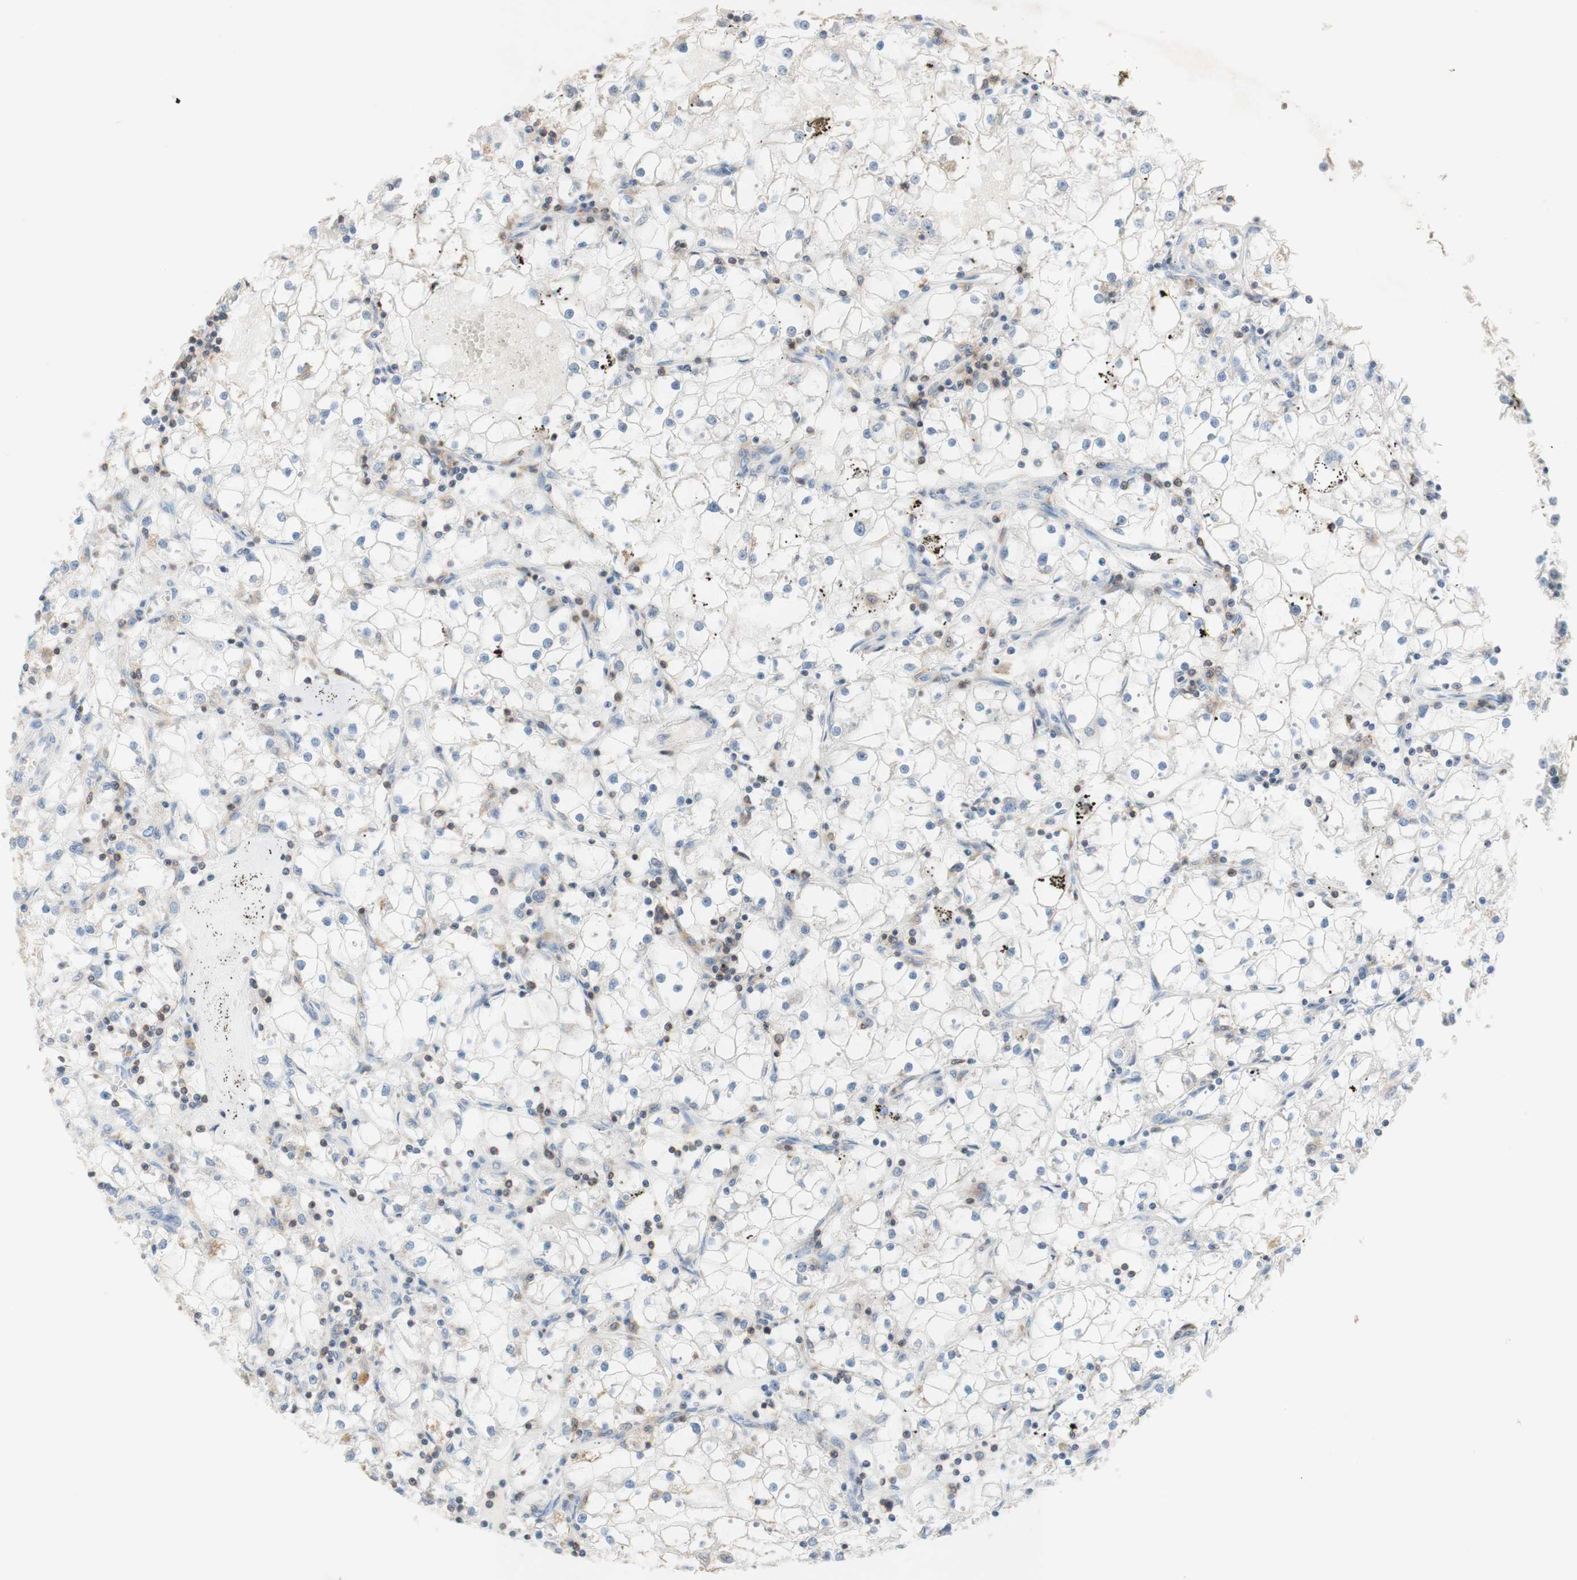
{"staining": {"intensity": "negative", "quantity": "none", "location": "none"}, "tissue": "renal cancer", "cell_type": "Tumor cells", "image_type": "cancer", "snomed": [{"axis": "morphology", "description": "Adenocarcinoma, NOS"}, {"axis": "topography", "description": "Kidney"}], "caption": "Tumor cells are negative for protein expression in human renal cancer.", "gene": "SPINK6", "patient": {"sex": "male", "age": 56}}